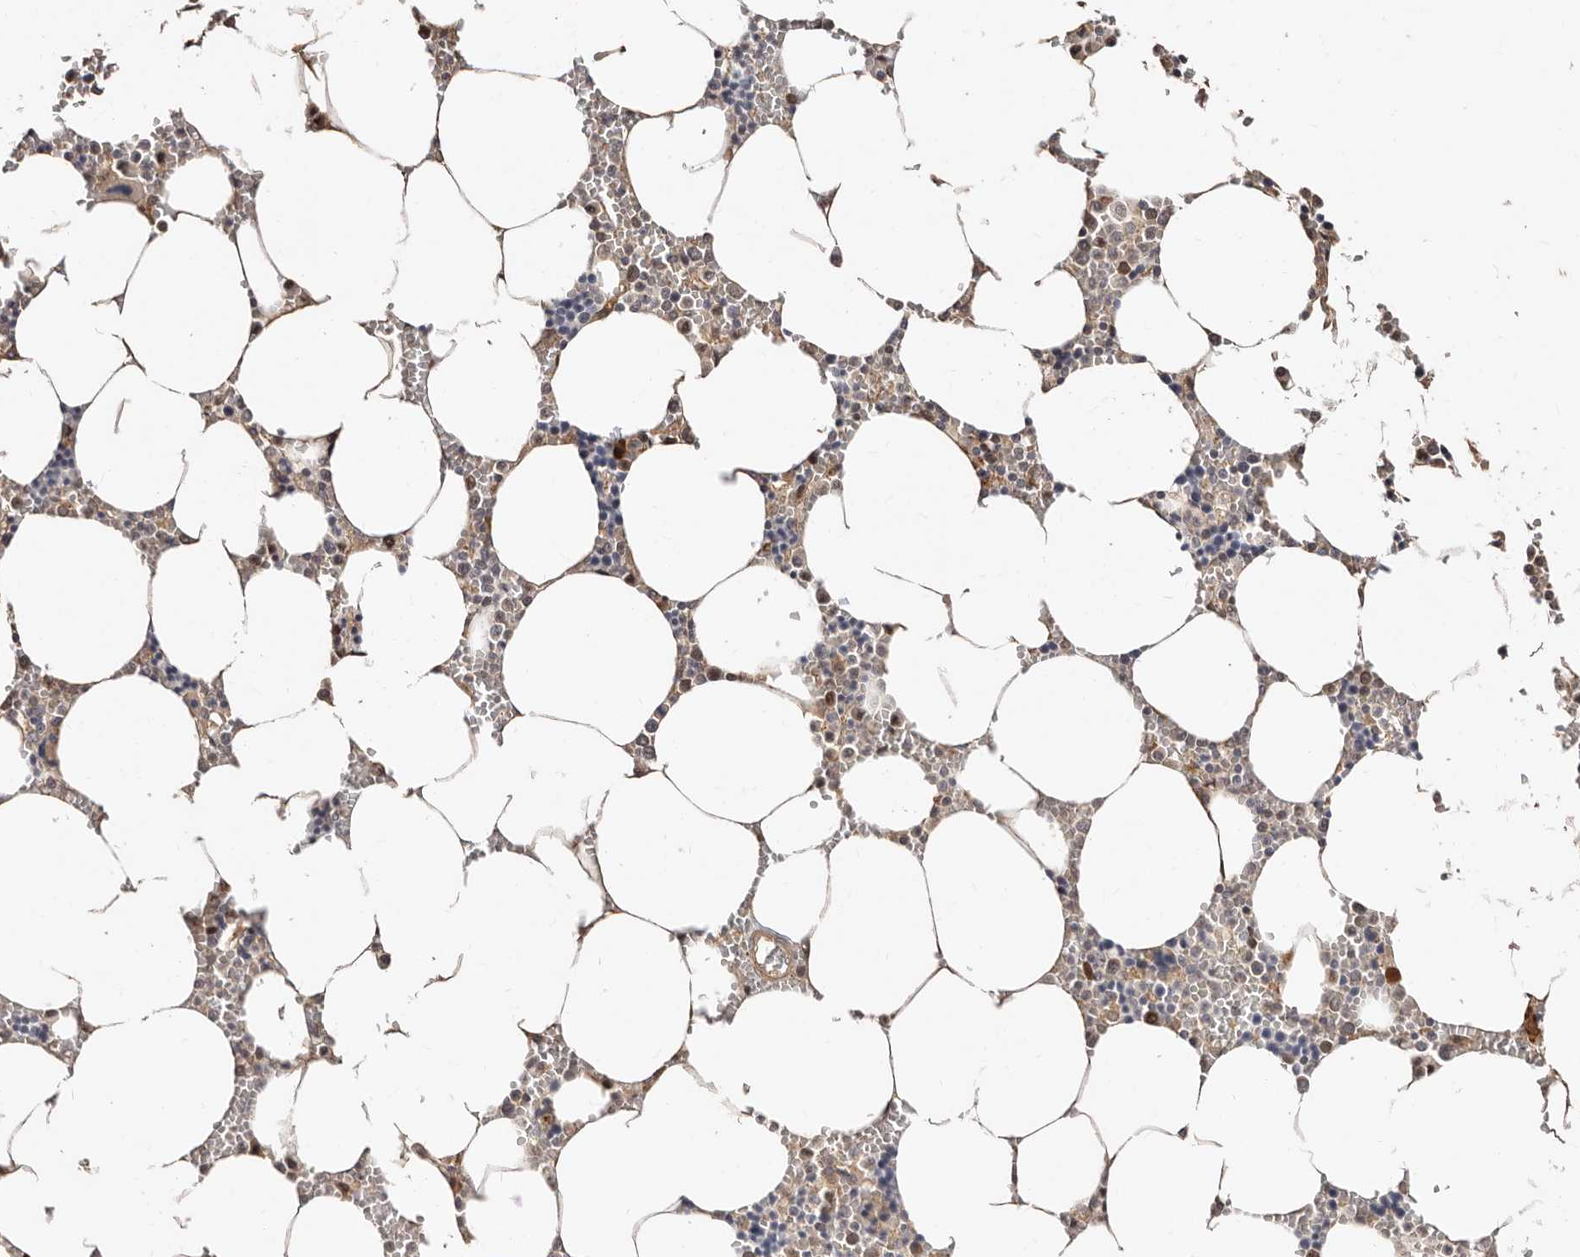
{"staining": {"intensity": "weak", "quantity": ">75%", "location": "cytoplasmic/membranous"}, "tissue": "bone marrow", "cell_type": "Hematopoietic cells", "image_type": "normal", "snomed": [{"axis": "morphology", "description": "Normal tissue, NOS"}, {"axis": "topography", "description": "Bone marrow"}], "caption": "Immunohistochemistry (IHC) photomicrograph of benign bone marrow stained for a protein (brown), which shows low levels of weak cytoplasmic/membranous positivity in approximately >75% of hematopoietic cells.", "gene": "APOL6", "patient": {"sex": "male", "age": 70}}